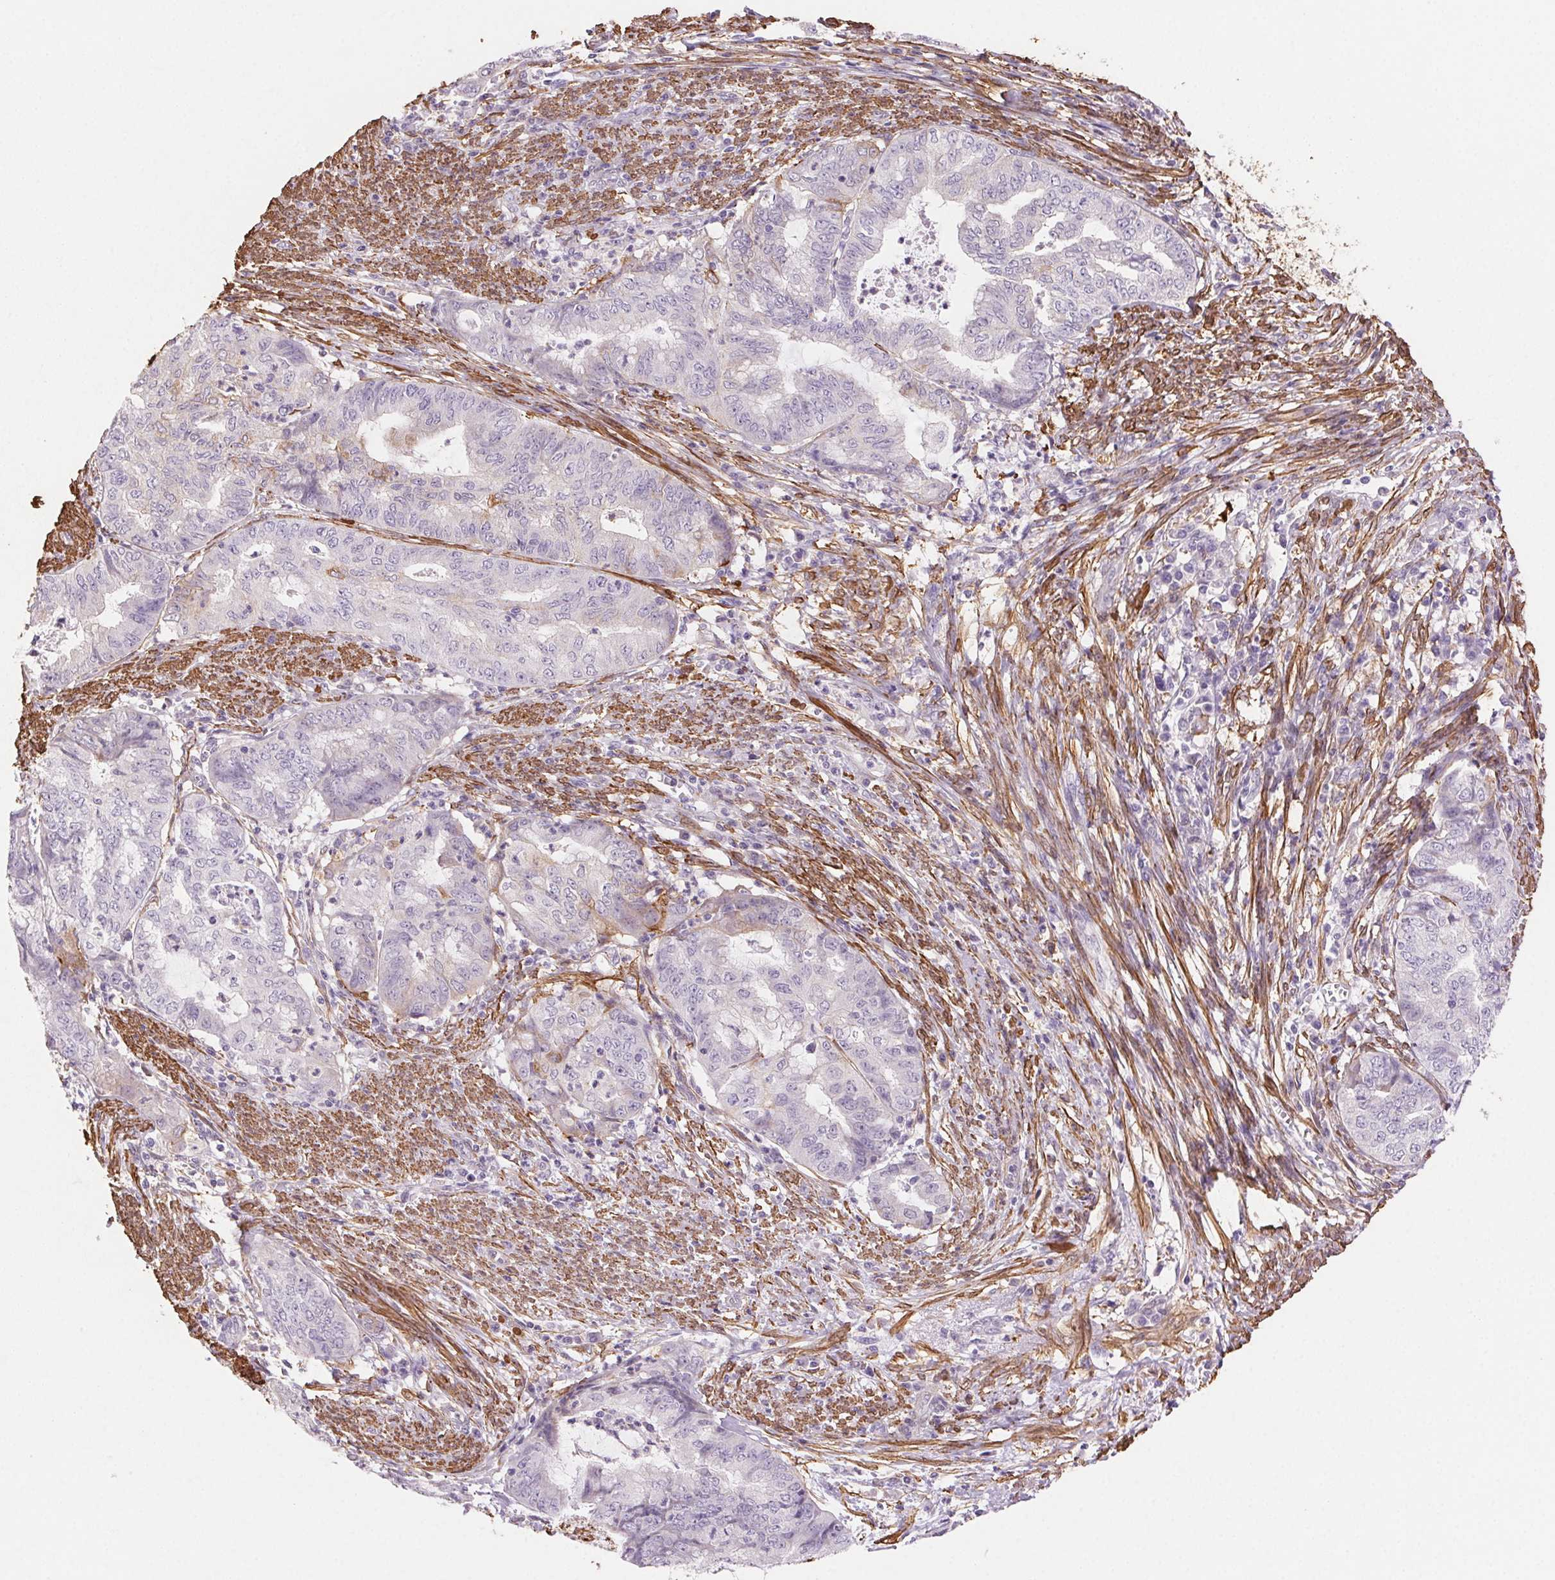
{"staining": {"intensity": "moderate", "quantity": "<25%", "location": "cytoplasmic/membranous"}, "tissue": "endometrial cancer", "cell_type": "Tumor cells", "image_type": "cancer", "snomed": [{"axis": "morphology", "description": "Adenocarcinoma, NOS"}, {"axis": "topography", "description": "Endometrium"}], "caption": "Endometrial adenocarcinoma was stained to show a protein in brown. There is low levels of moderate cytoplasmic/membranous staining in approximately <25% of tumor cells.", "gene": "GPX8", "patient": {"sex": "female", "age": 79}}